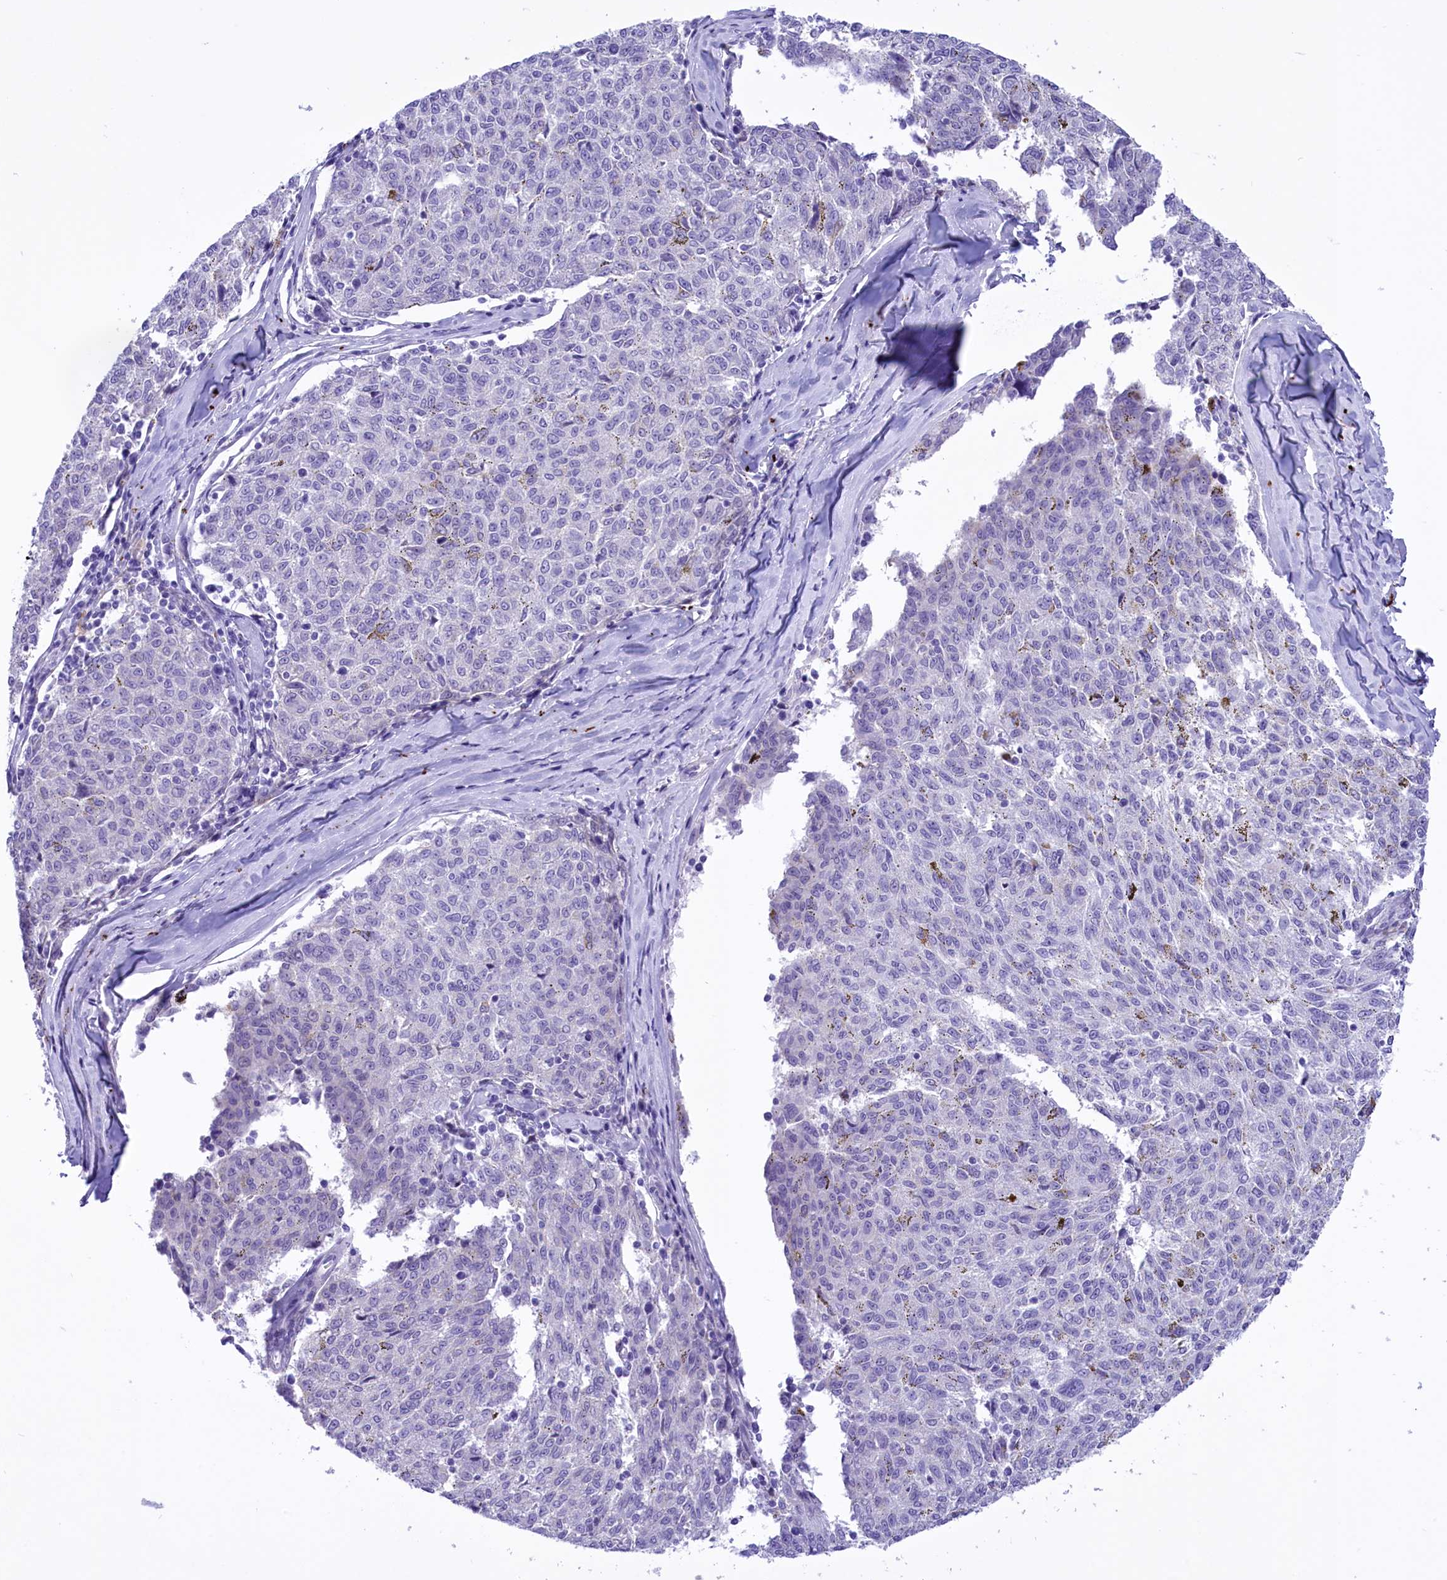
{"staining": {"intensity": "negative", "quantity": "none", "location": "none"}, "tissue": "melanoma", "cell_type": "Tumor cells", "image_type": "cancer", "snomed": [{"axis": "morphology", "description": "Malignant melanoma, NOS"}, {"axis": "topography", "description": "Skin"}], "caption": "A high-resolution histopathology image shows immunohistochemistry staining of malignant melanoma, which shows no significant expression in tumor cells.", "gene": "RPS6KB1", "patient": {"sex": "female", "age": 72}}